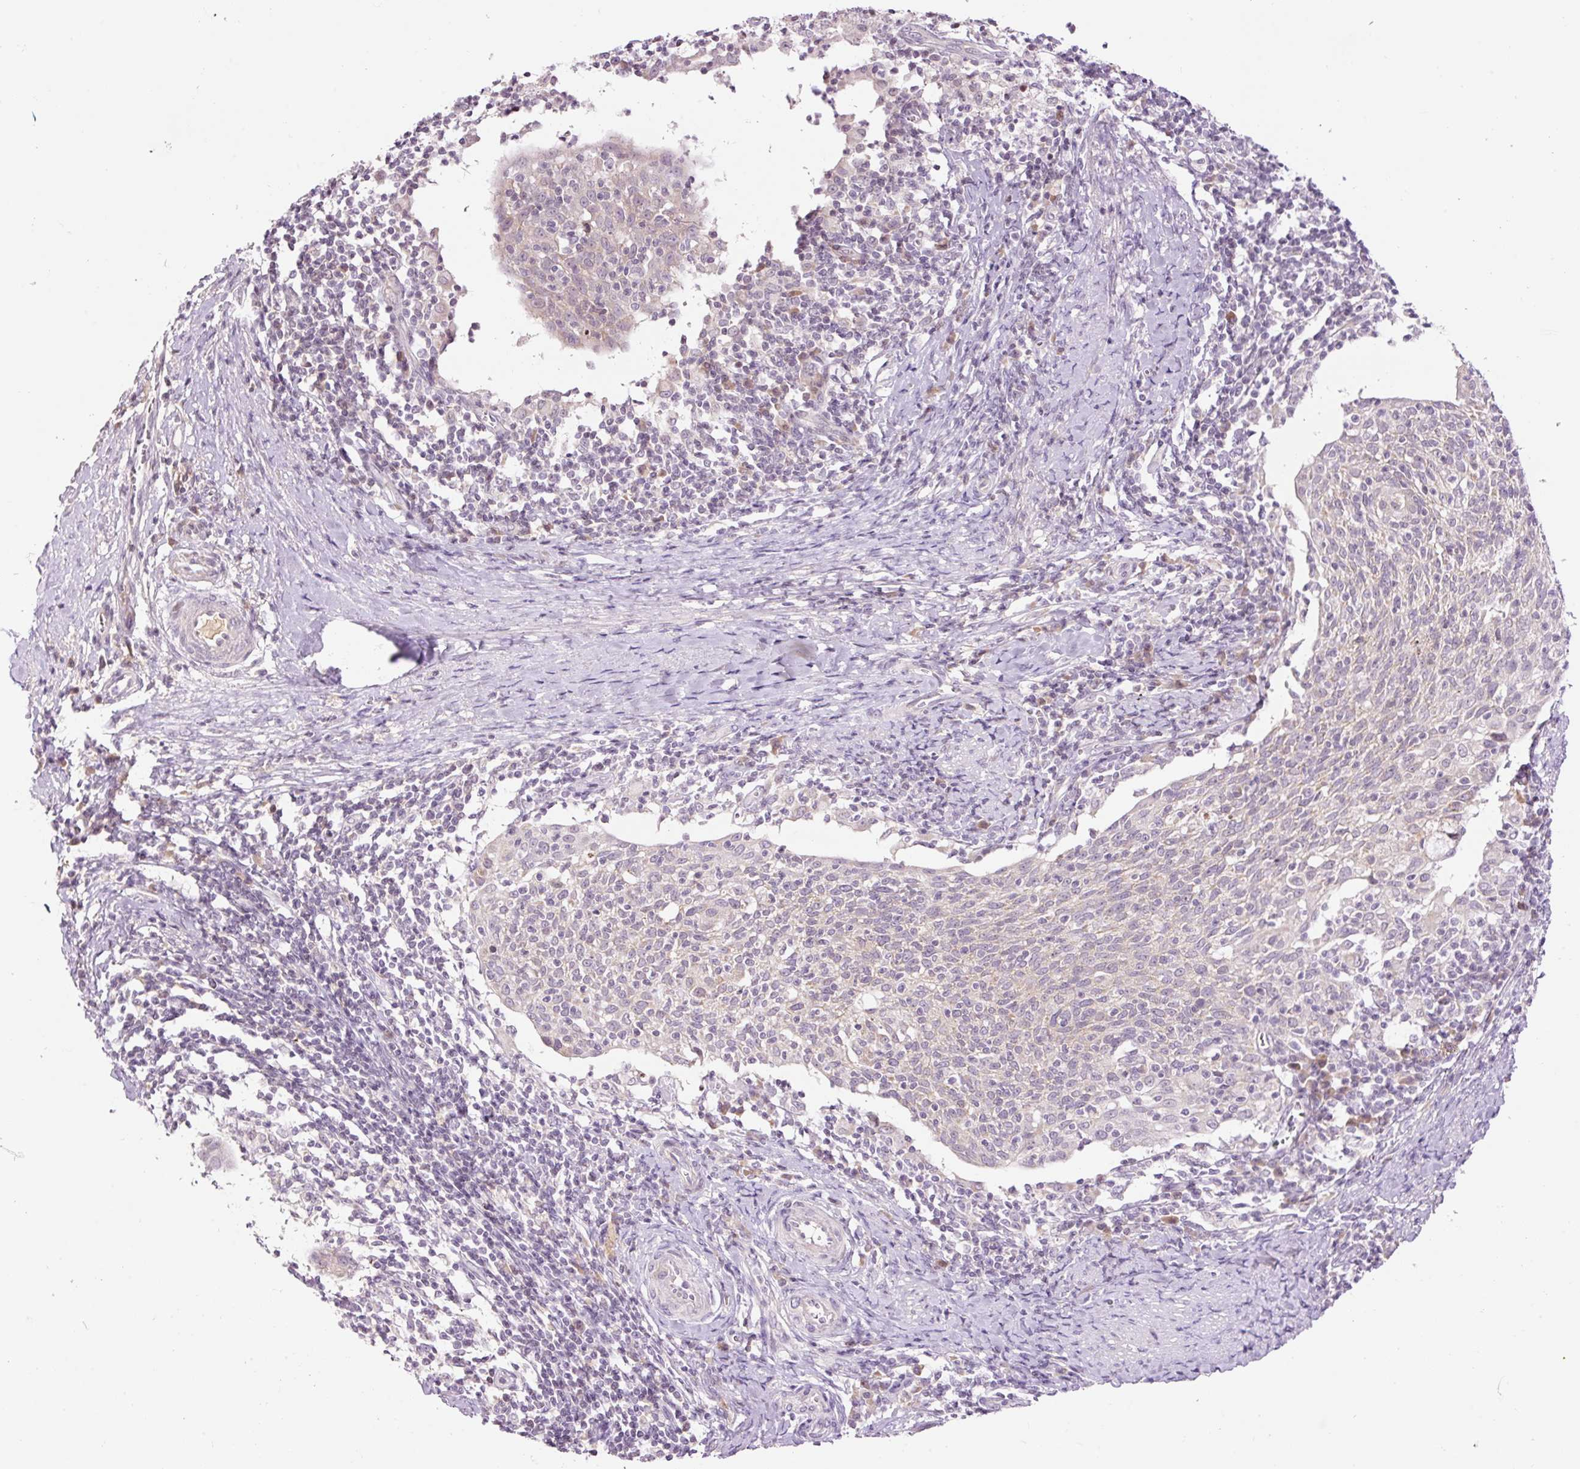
{"staining": {"intensity": "negative", "quantity": "none", "location": "none"}, "tissue": "cervical cancer", "cell_type": "Tumor cells", "image_type": "cancer", "snomed": [{"axis": "morphology", "description": "Squamous cell carcinoma, NOS"}, {"axis": "topography", "description": "Cervix"}], "caption": "DAB immunohistochemical staining of human squamous cell carcinoma (cervical) shows no significant expression in tumor cells.", "gene": "ABHD11", "patient": {"sex": "female", "age": 52}}